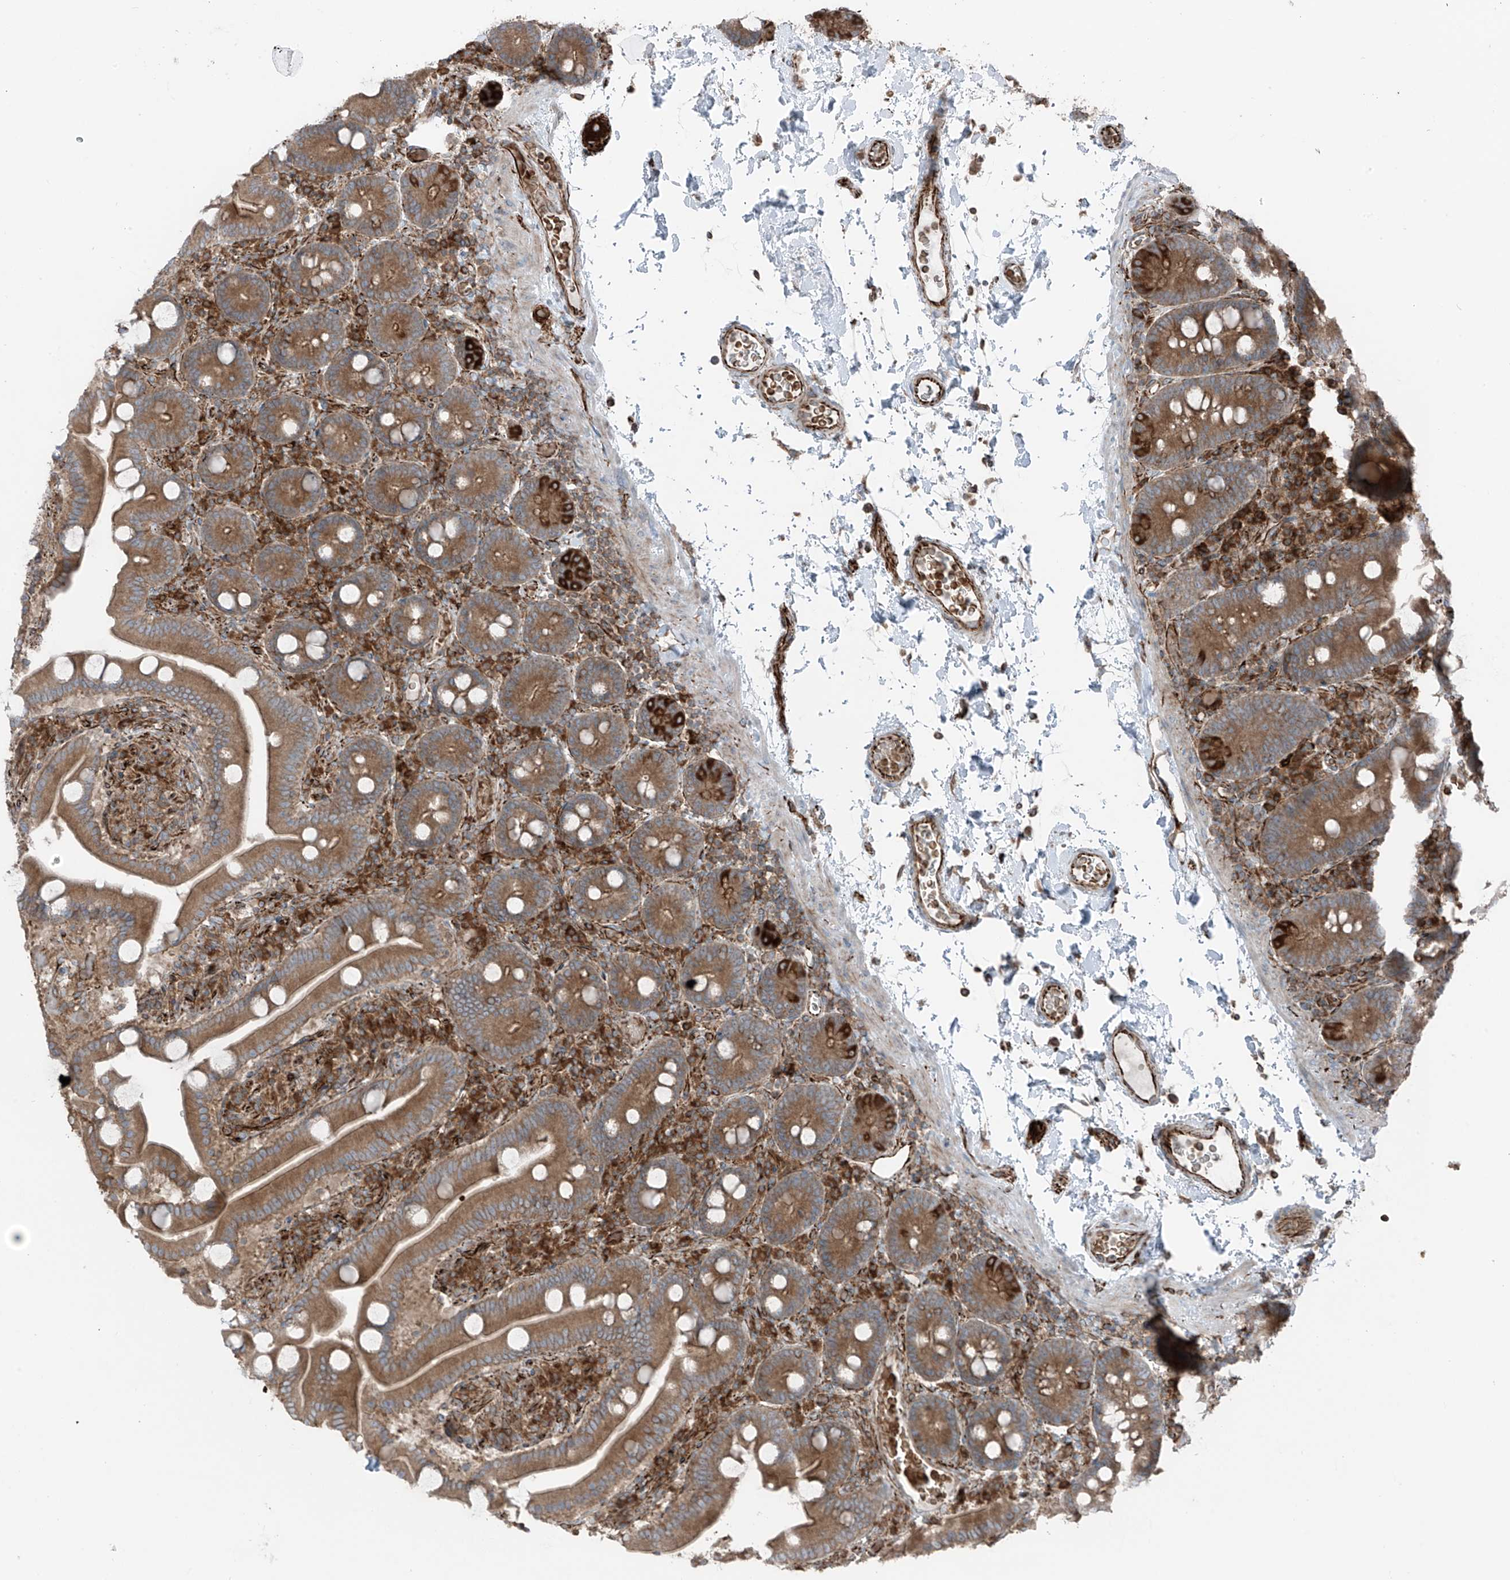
{"staining": {"intensity": "moderate", "quantity": ">75%", "location": "cytoplasmic/membranous"}, "tissue": "duodenum", "cell_type": "Glandular cells", "image_type": "normal", "snomed": [{"axis": "morphology", "description": "Normal tissue, NOS"}, {"axis": "topography", "description": "Duodenum"}], "caption": "An immunohistochemistry (IHC) image of benign tissue is shown. Protein staining in brown shows moderate cytoplasmic/membranous positivity in duodenum within glandular cells. (Brightfield microscopy of DAB IHC at high magnification).", "gene": "ERLEC1", "patient": {"sex": "male", "age": 55}}